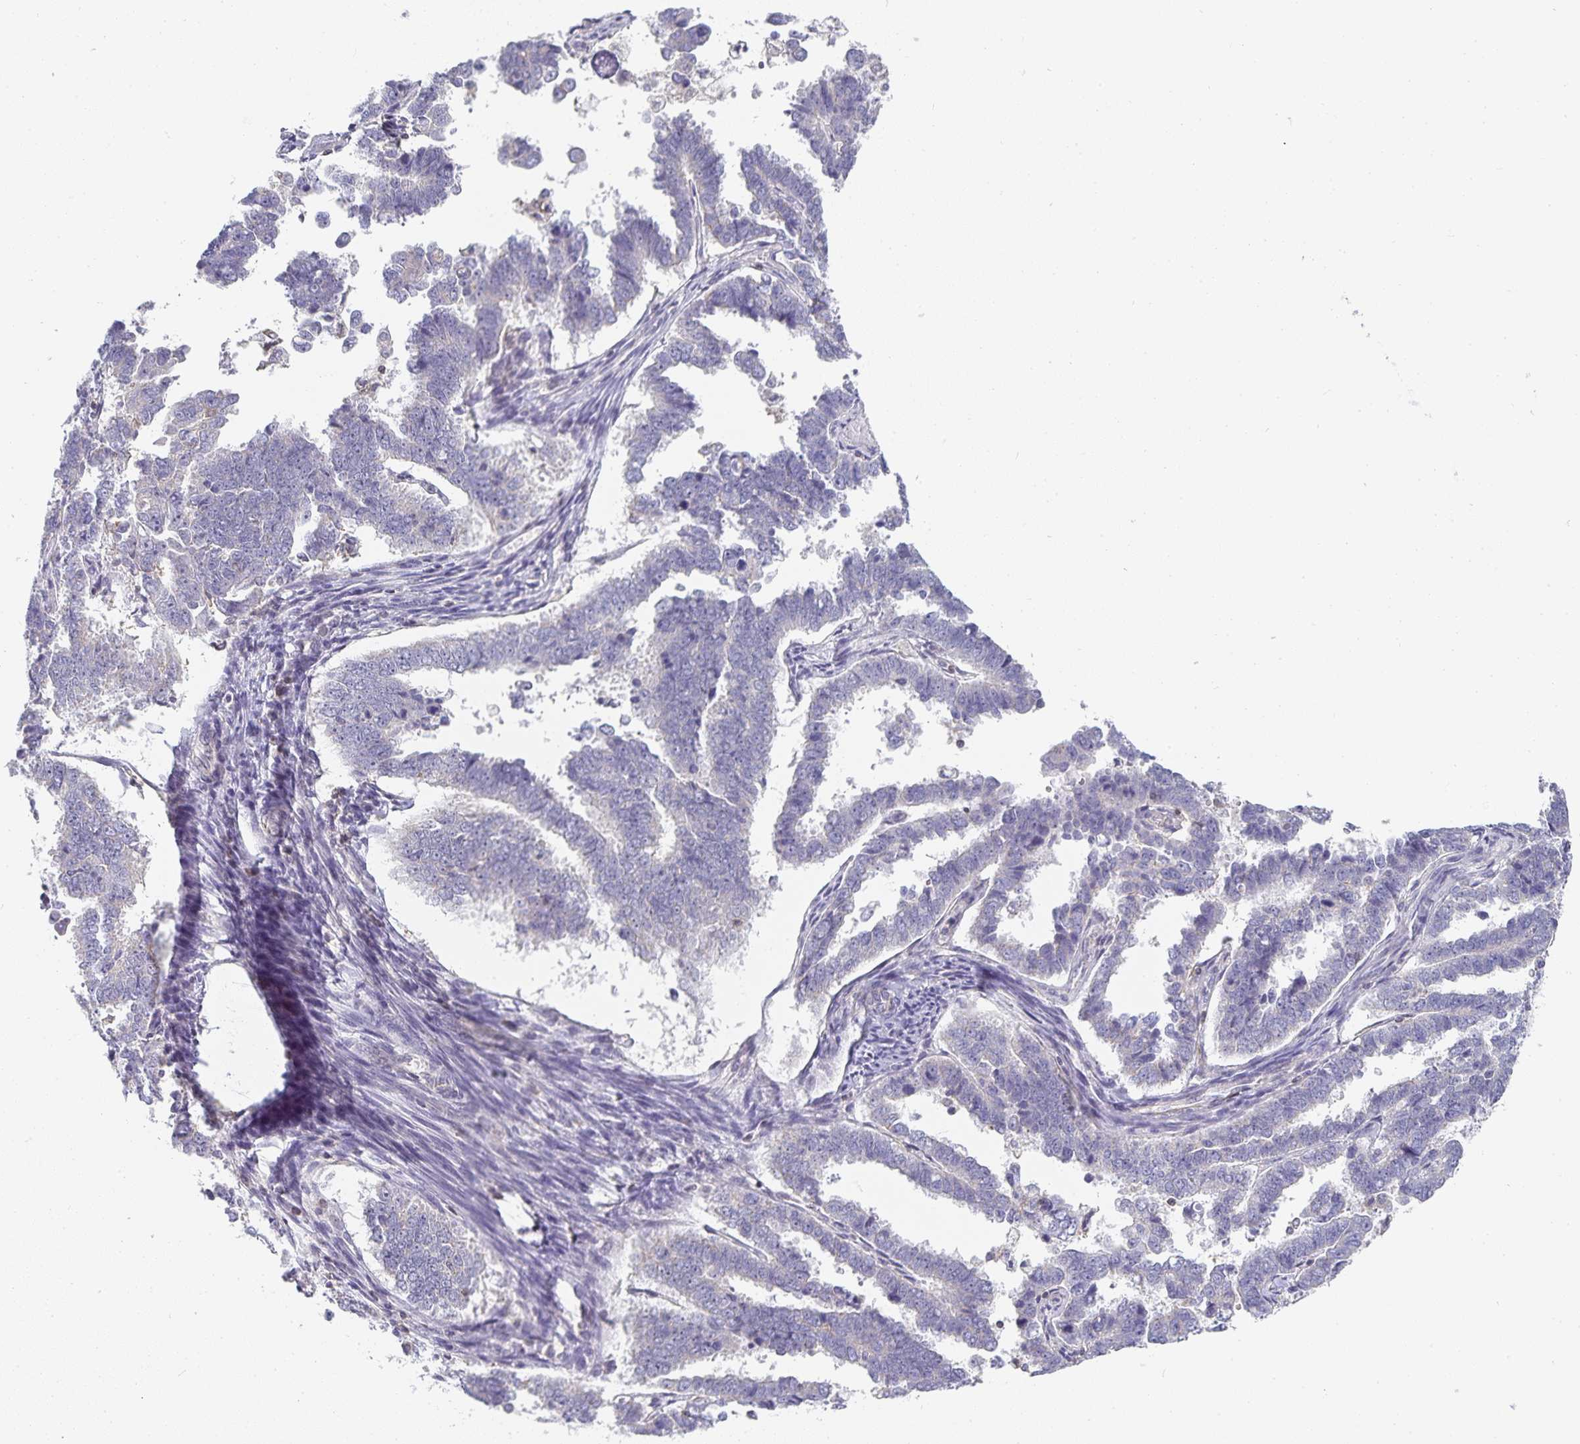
{"staining": {"intensity": "negative", "quantity": "none", "location": "none"}, "tissue": "endometrial cancer", "cell_type": "Tumor cells", "image_type": "cancer", "snomed": [{"axis": "morphology", "description": "Adenocarcinoma, NOS"}, {"axis": "topography", "description": "Endometrium"}], "caption": "A high-resolution photomicrograph shows immunohistochemistry staining of endometrial adenocarcinoma, which shows no significant positivity in tumor cells.", "gene": "GATA3", "patient": {"sex": "female", "age": 75}}